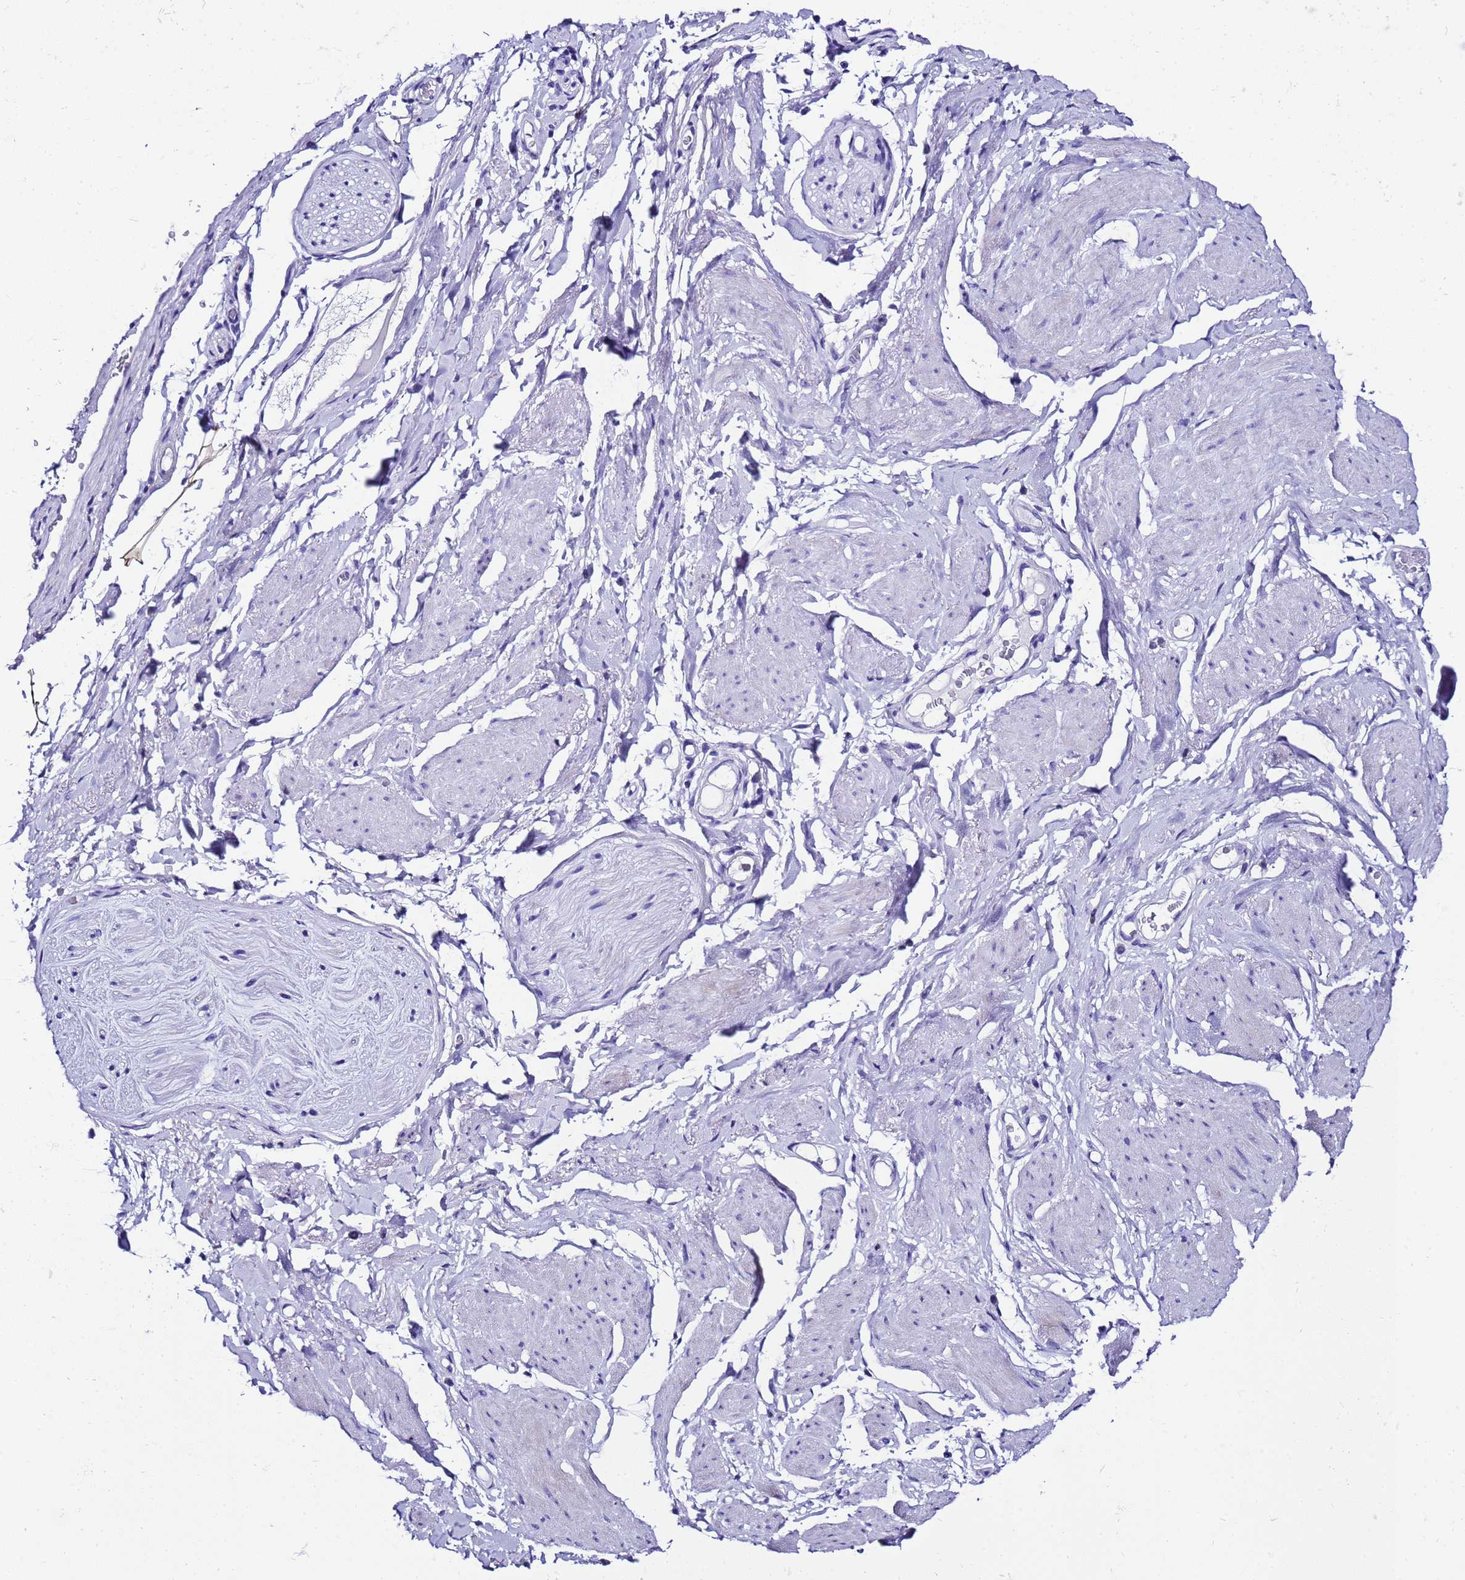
{"staining": {"intensity": "negative", "quantity": "none", "location": "none"}, "tissue": "adipose tissue", "cell_type": "Adipocytes", "image_type": "normal", "snomed": [{"axis": "morphology", "description": "Normal tissue, NOS"}, {"axis": "morphology", "description": "Adenocarcinoma, NOS"}, {"axis": "topography", "description": "Rectum"}, {"axis": "topography", "description": "Vagina"}, {"axis": "topography", "description": "Peripheral nerve tissue"}], "caption": "Benign adipose tissue was stained to show a protein in brown. There is no significant expression in adipocytes. (Stains: DAB (3,3'-diaminobenzidine) IHC with hematoxylin counter stain, Microscopy: brightfield microscopy at high magnification).", "gene": "UGT2A1", "patient": {"sex": "female", "age": 71}}